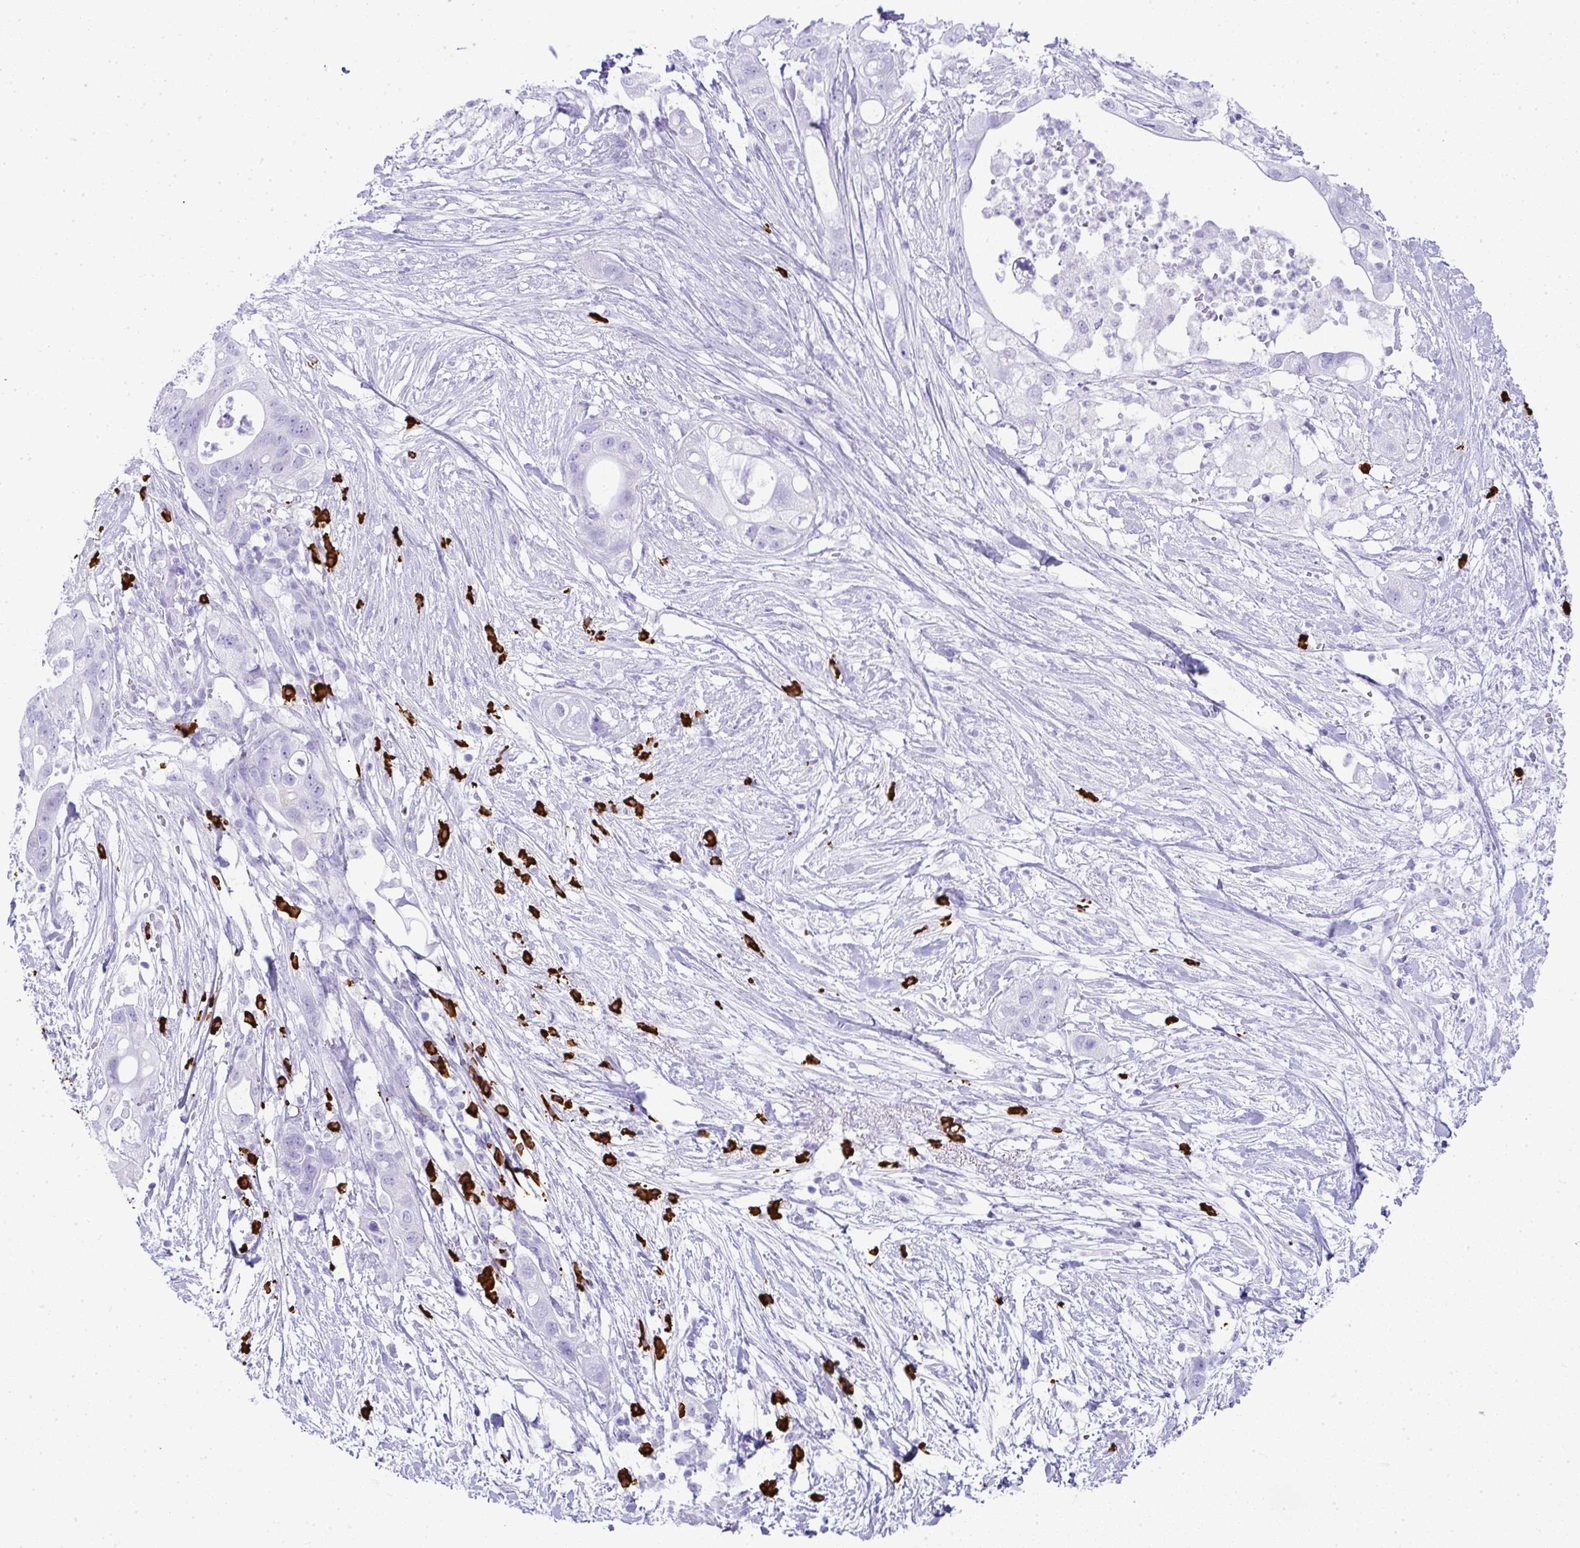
{"staining": {"intensity": "negative", "quantity": "none", "location": "none"}, "tissue": "pancreatic cancer", "cell_type": "Tumor cells", "image_type": "cancer", "snomed": [{"axis": "morphology", "description": "Adenocarcinoma, NOS"}, {"axis": "topography", "description": "Pancreas"}], "caption": "IHC histopathology image of human pancreatic cancer stained for a protein (brown), which demonstrates no staining in tumor cells.", "gene": "CDADC1", "patient": {"sex": "female", "age": 72}}